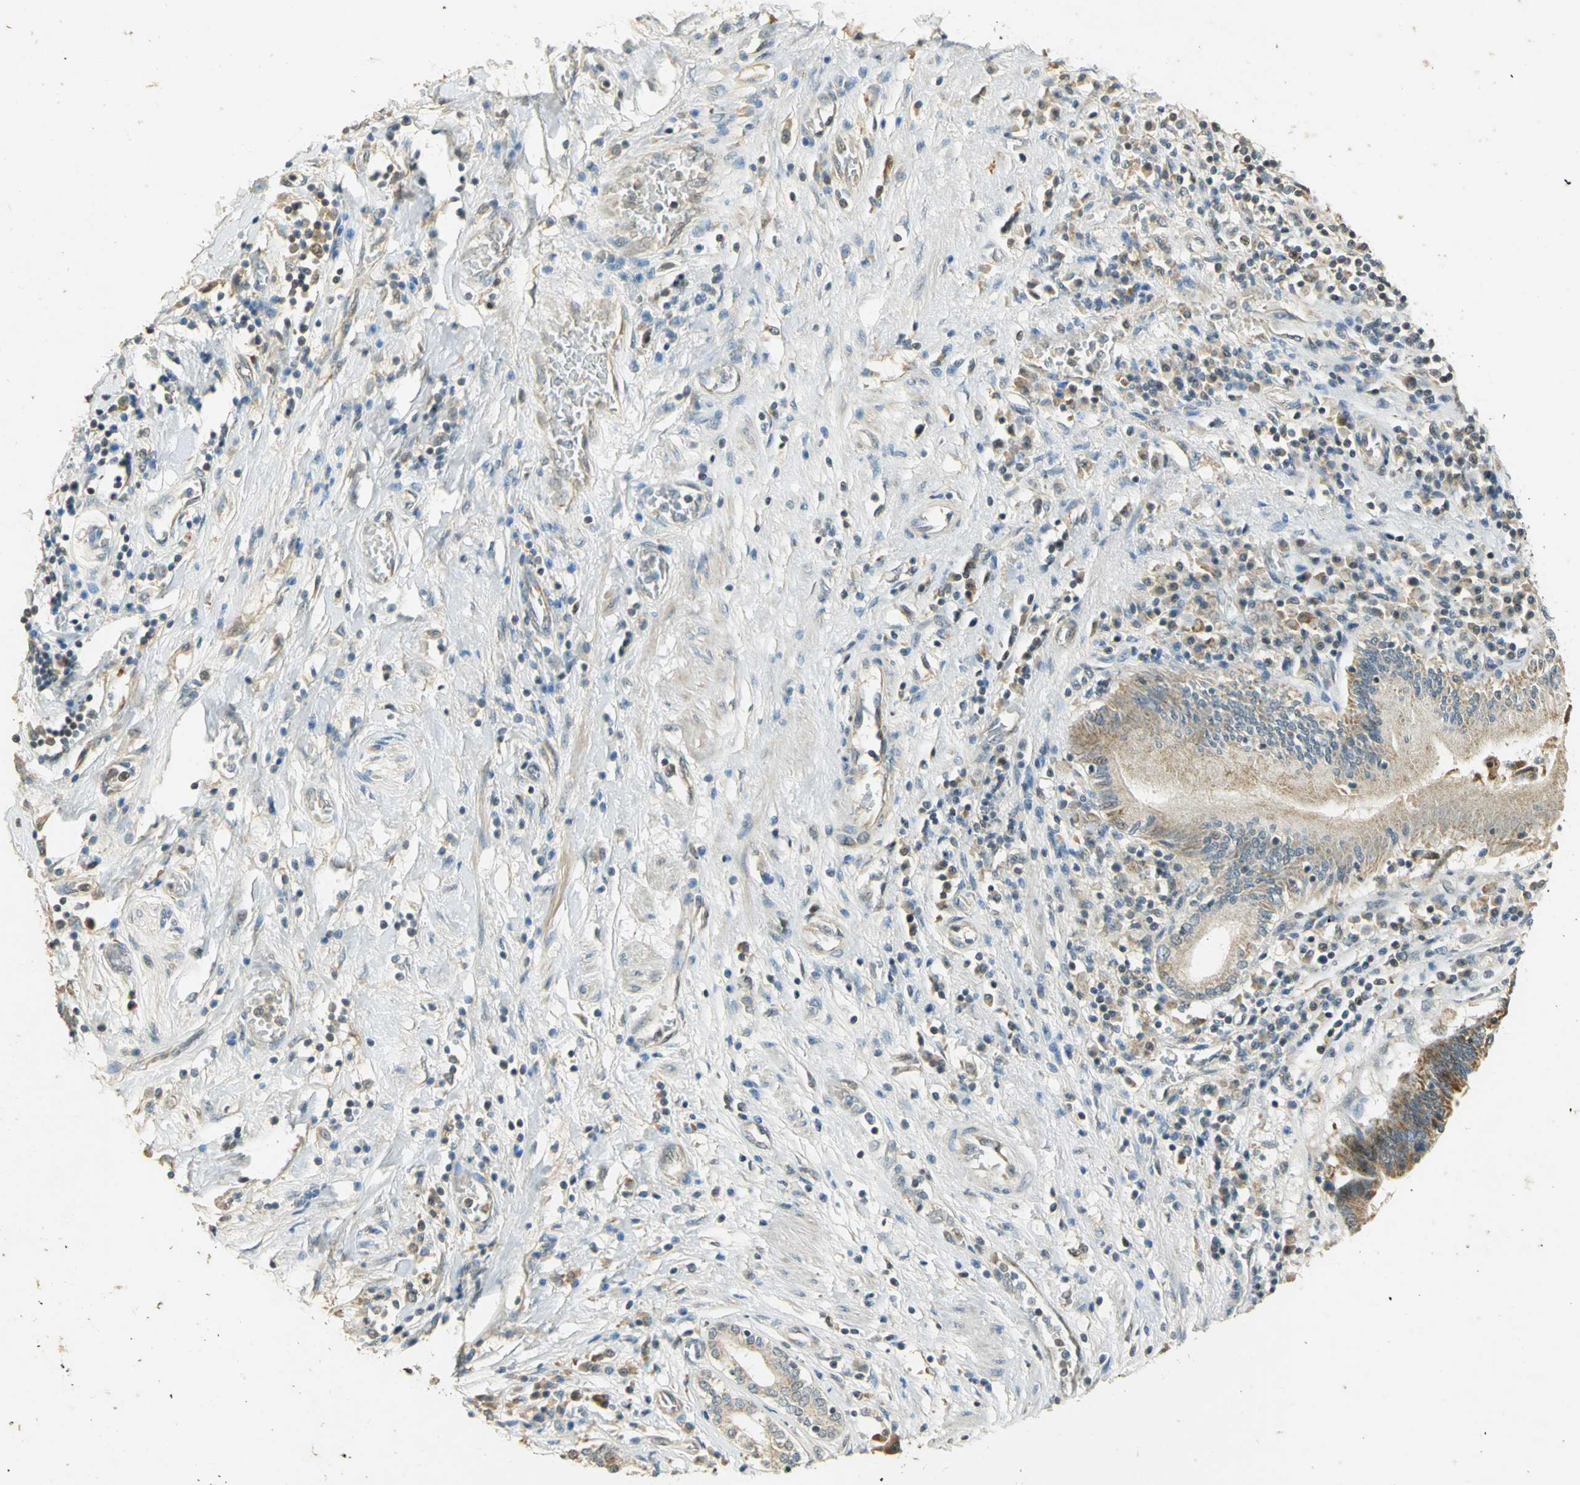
{"staining": {"intensity": "moderate", "quantity": ">75%", "location": "cytoplasmic/membranous"}, "tissue": "pancreatic cancer", "cell_type": "Tumor cells", "image_type": "cancer", "snomed": [{"axis": "morphology", "description": "Adenocarcinoma, NOS"}, {"axis": "topography", "description": "Pancreas"}], "caption": "A medium amount of moderate cytoplasmic/membranous staining is appreciated in about >75% of tumor cells in pancreatic cancer (adenocarcinoma) tissue.", "gene": "HDHD5", "patient": {"sex": "female", "age": 48}}